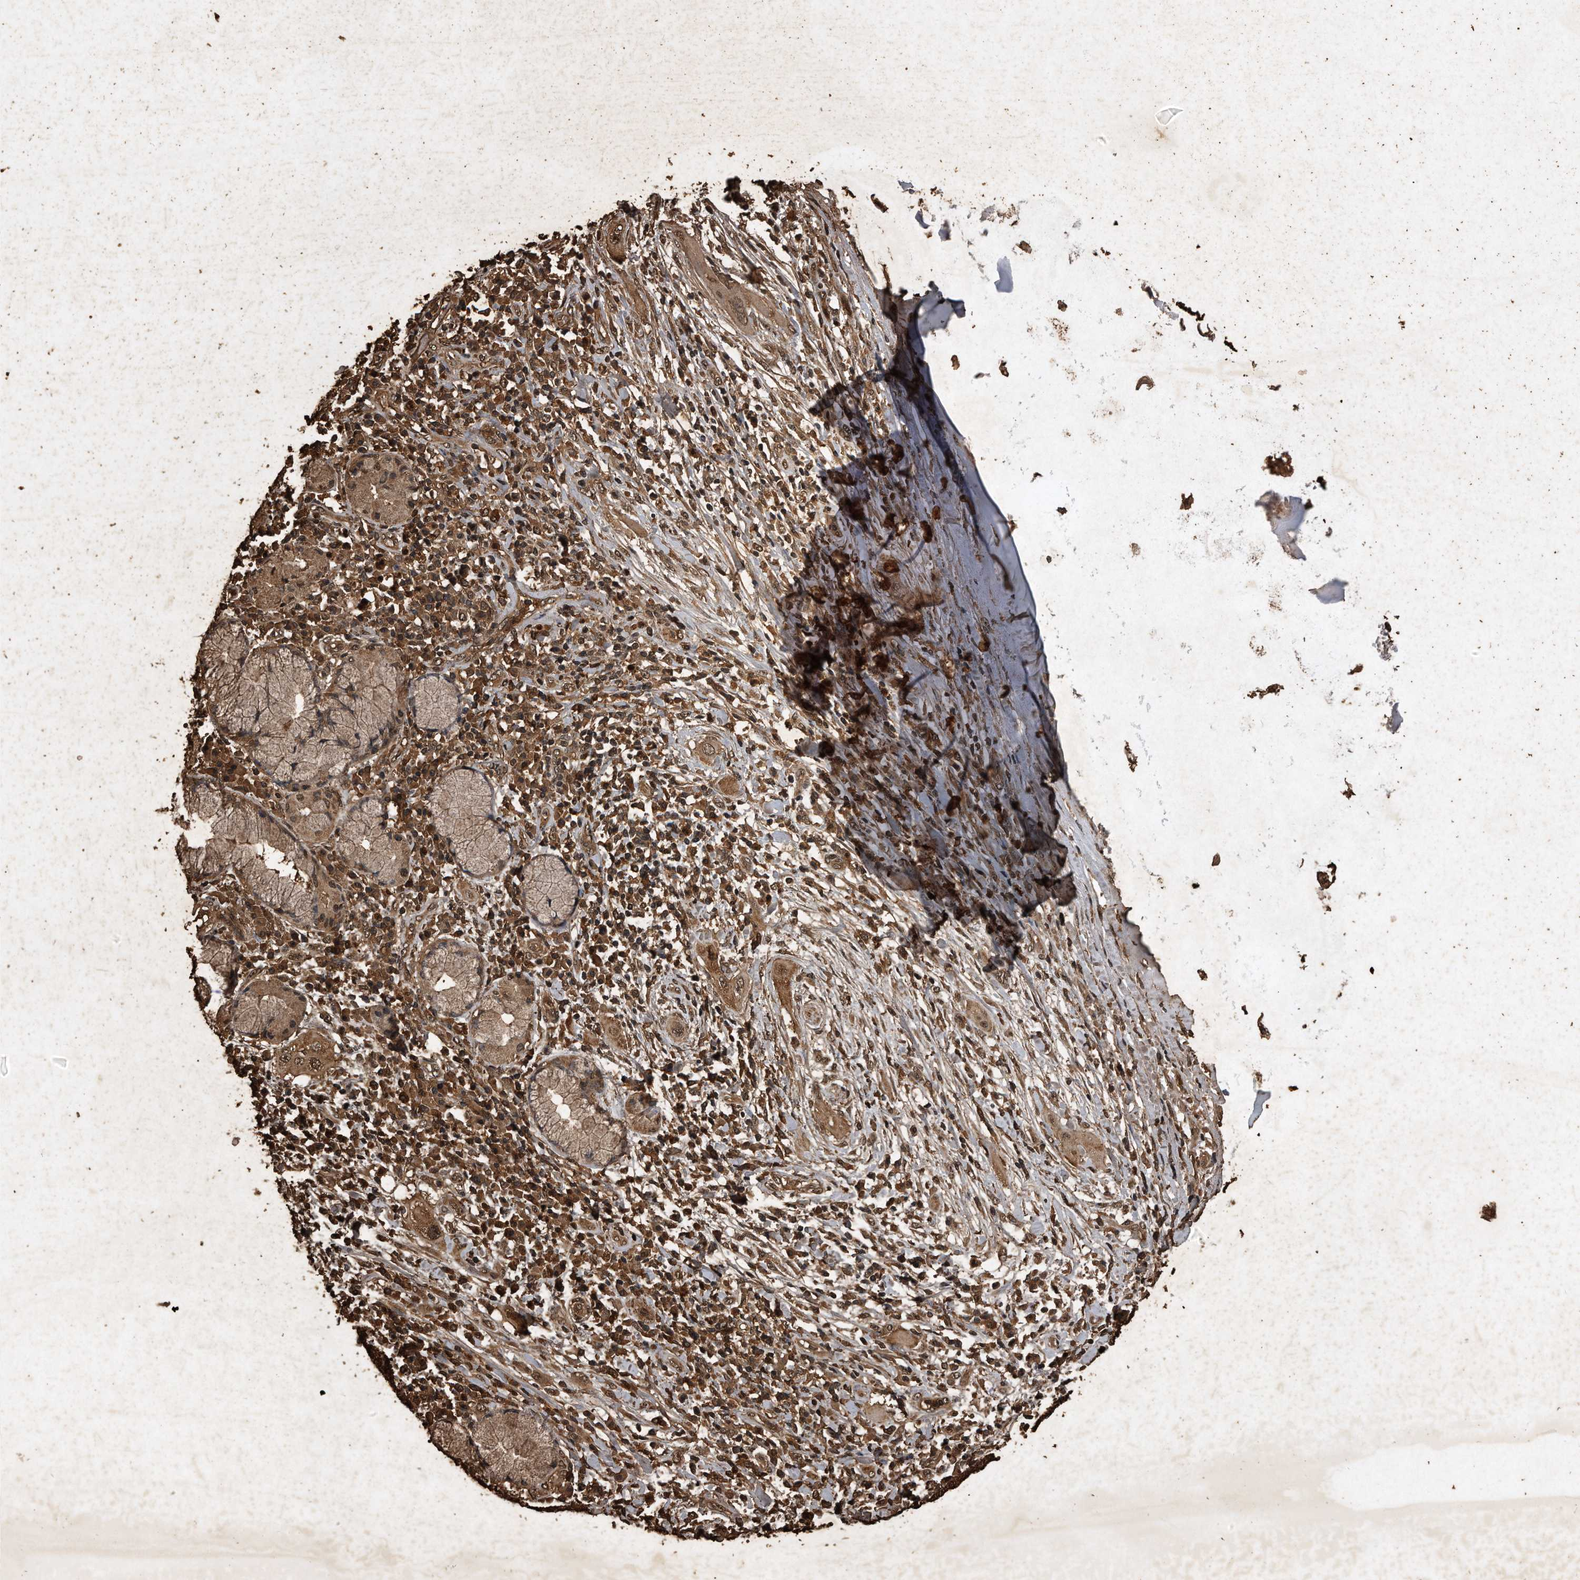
{"staining": {"intensity": "moderate", "quantity": ">75%", "location": "cytoplasmic/membranous,nuclear"}, "tissue": "lung cancer", "cell_type": "Tumor cells", "image_type": "cancer", "snomed": [{"axis": "morphology", "description": "Squamous cell carcinoma, NOS"}, {"axis": "topography", "description": "Lung"}], "caption": "Immunohistochemistry photomicrograph of lung cancer (squamous cell carcinoma) stained for a protein (brown), which shows medium levels of moderate cytoplasmic/membranous and nuclear expression in approximately >75% of tumor cells.", "gene": "CFLAR", "patient": {"sex": "female", "age": 47}}